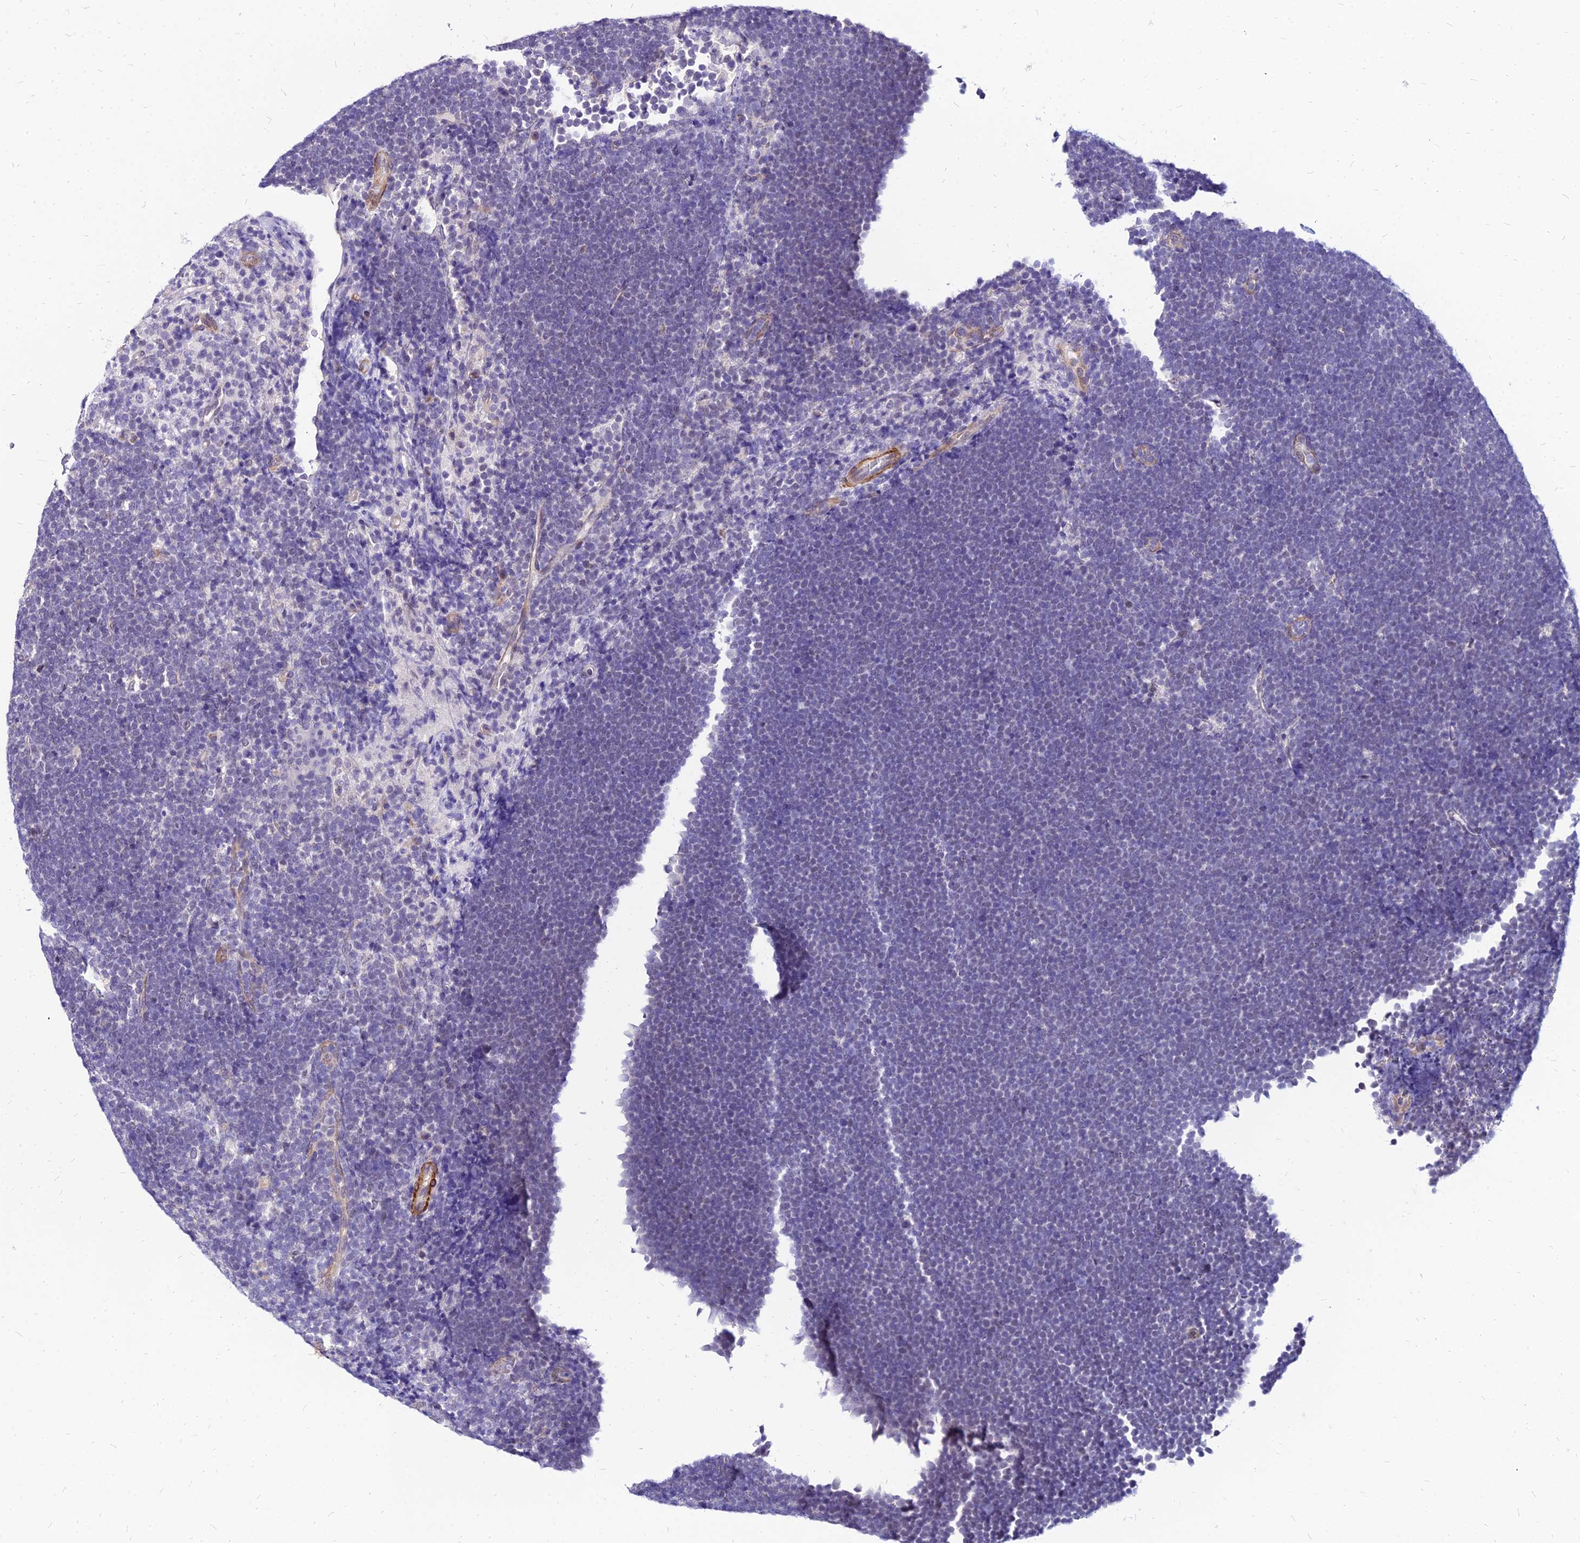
{"staining": {"intensity": "negative", "quantity": "none", "location": "none"}, "tissue": "lymphoma", "cell_type": "Tumor cells", "image_type": "cancer", "snomed": [{"axis": "morphology", "description": "Malignant lymphoma, non-Hodgkin's type, High grade"}, {"axis": "topography", "description": "Lymph node"}], "caption": "The IHC image has no significant staining in tumor cells of malignant lymphoma, non-Hodgkin's type (high-grade) tissue. Brightfield microscopy of IHC stained with DAB (brown) and hematoxylin (blue), captured at high magnification.", "gene": "YEATS2", "patient": {"sex": "male", "age": 13}}